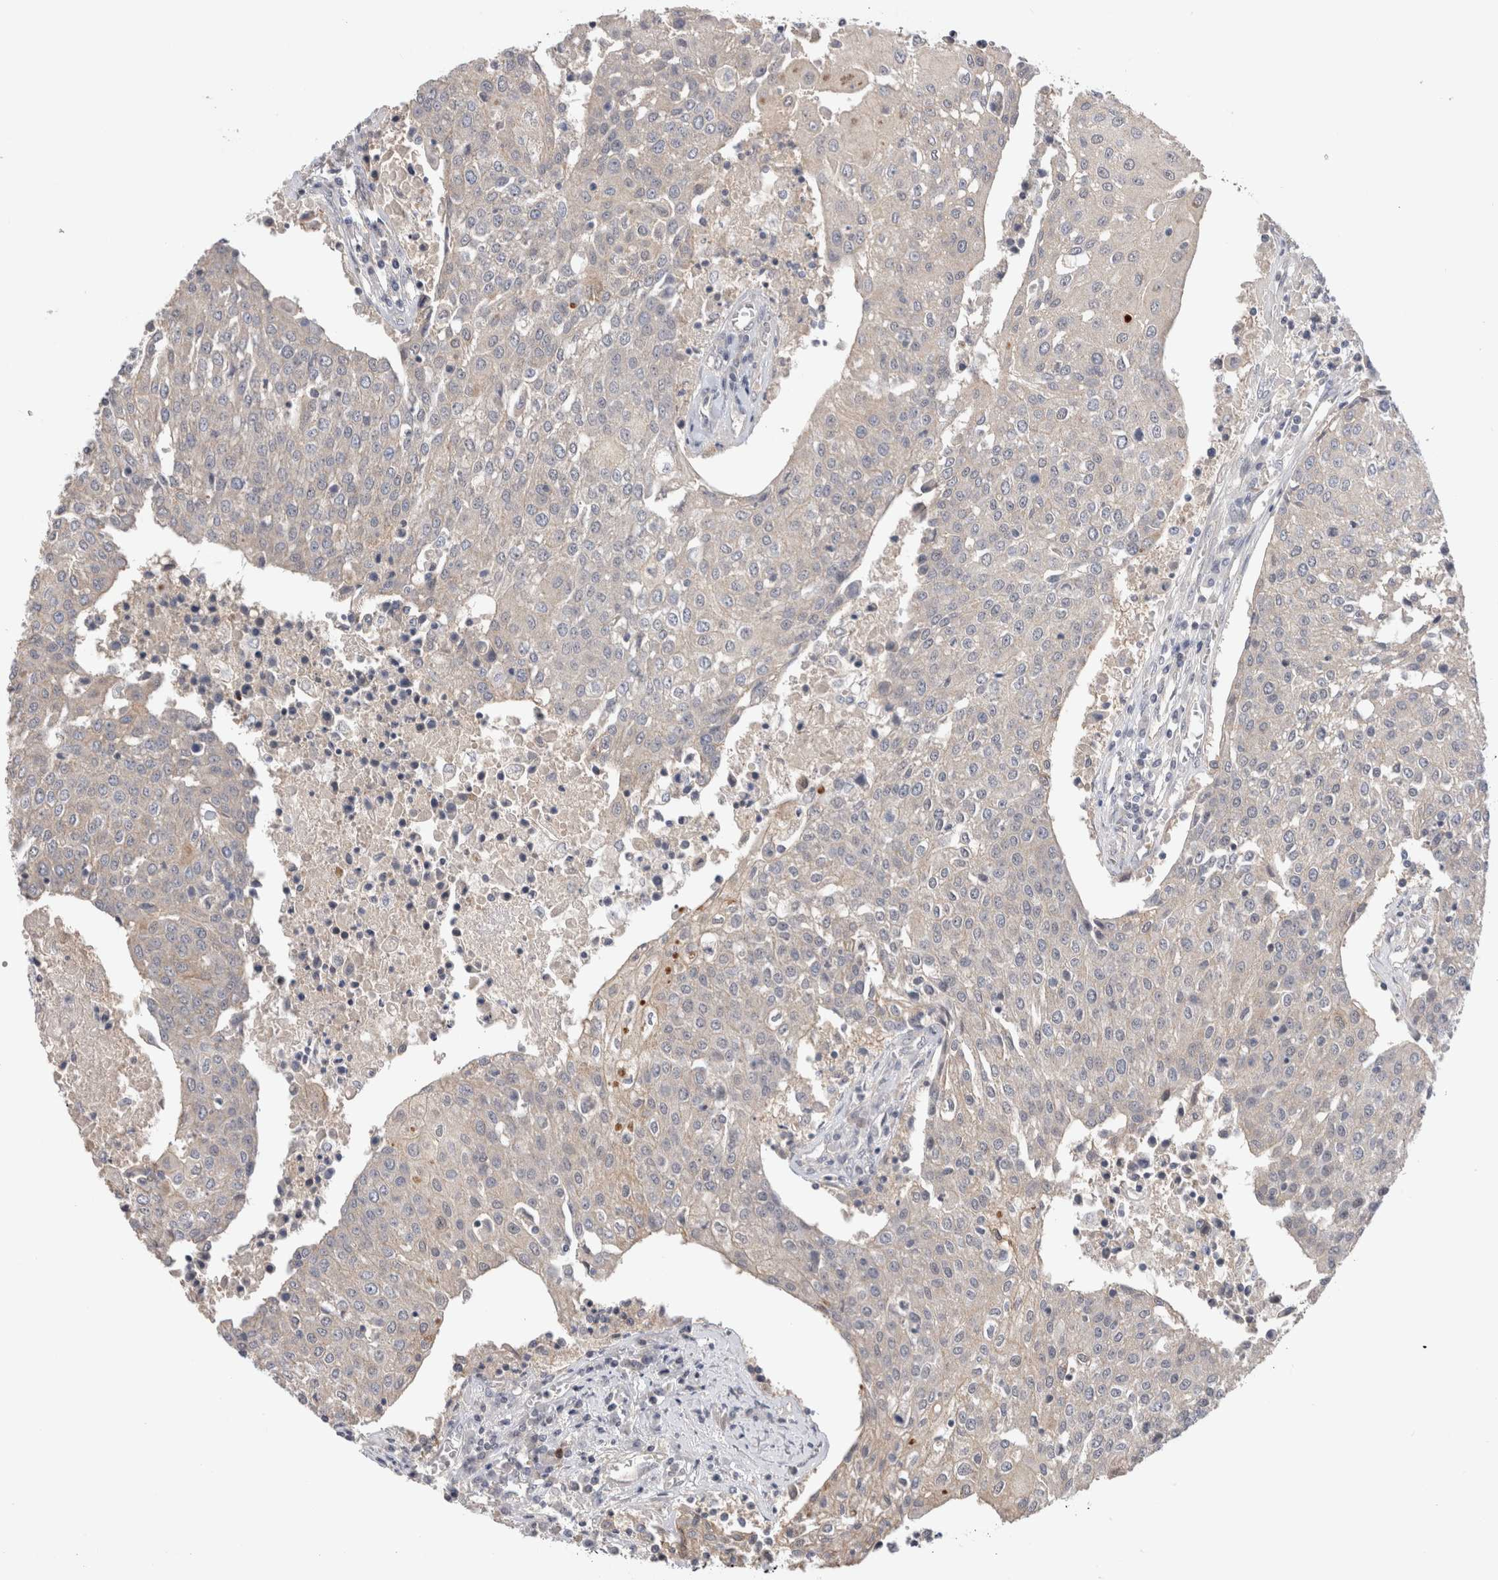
{"staining": {"intensity": "negative", "quantity": "none", "location": "none"}, "tissue": "urothelial cancer", "cell_type": "Tumor cells", "image_type": "cancer", "snomed": [{"axis": "morphology", "description": "Urothelial carcinoma, High grade"}, {"axis": "topography", "description": "Urinary bladder"}], "caption": "This photomicrograph is of high-grade urothelial carcinoma stained with IHC to label a protein in brown with the nuclei are counter-stained blue. There is no expression in tumor cells.", "gene": "CERS3", "patient": {"sex": "female", "age": 85}}